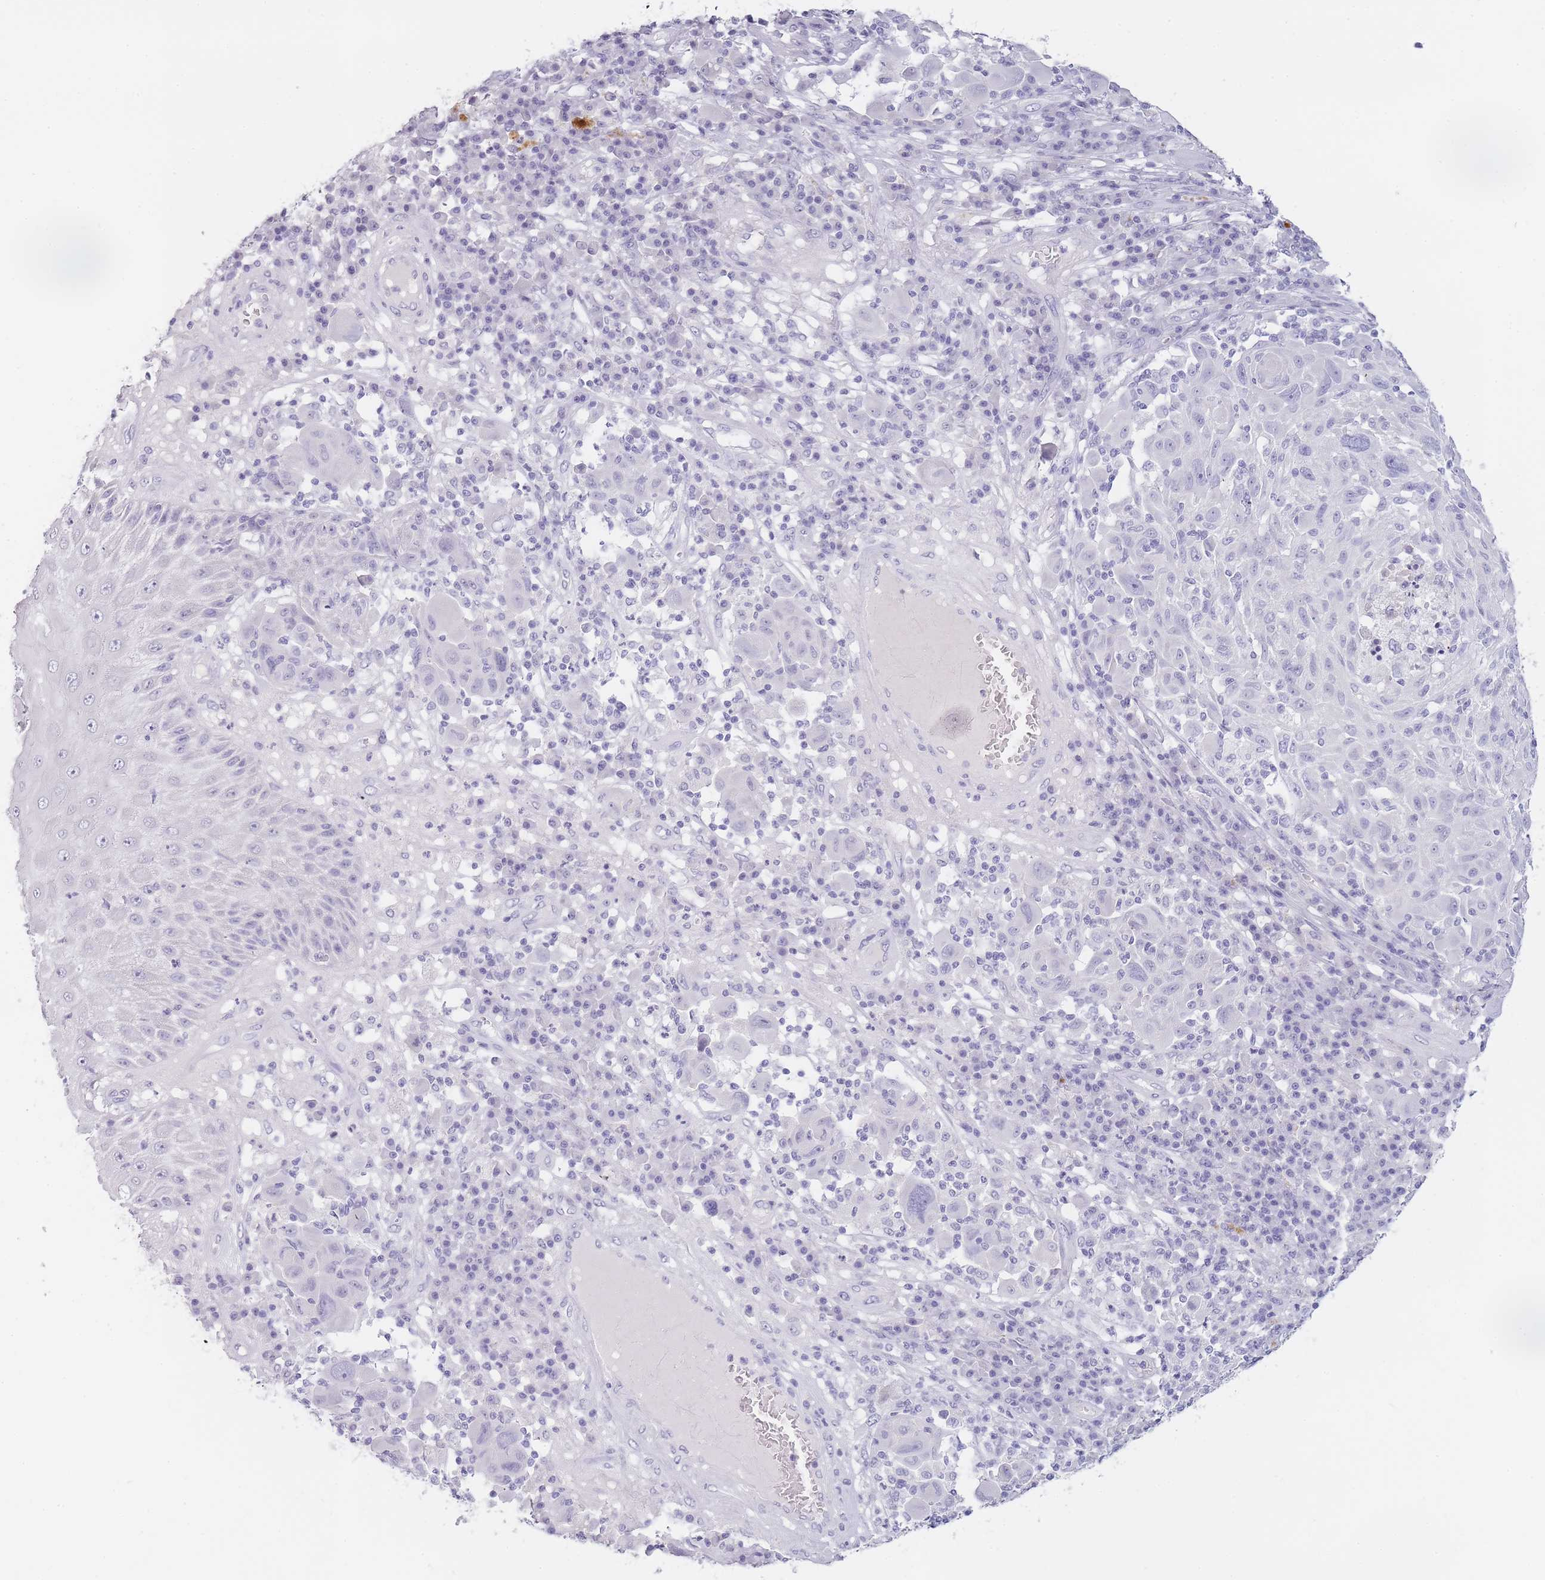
{"staining": {"intensity": "negative", "quantity": "none", "location": "none"}, "tissue": "melanoma", "cell_type": "Tumor cells", "image_type": "cancer", "snomed": [{"axis": "morphology", "description": "Malignant melanoma, NOS"}, {"axis": "topography", "description": "Skin"}], "caption": "This is an IHC micrograph of human melanoma. There is no staining in tumor cells.", "gene": "INS", "patient": {"sex": "male", "age": 53}}